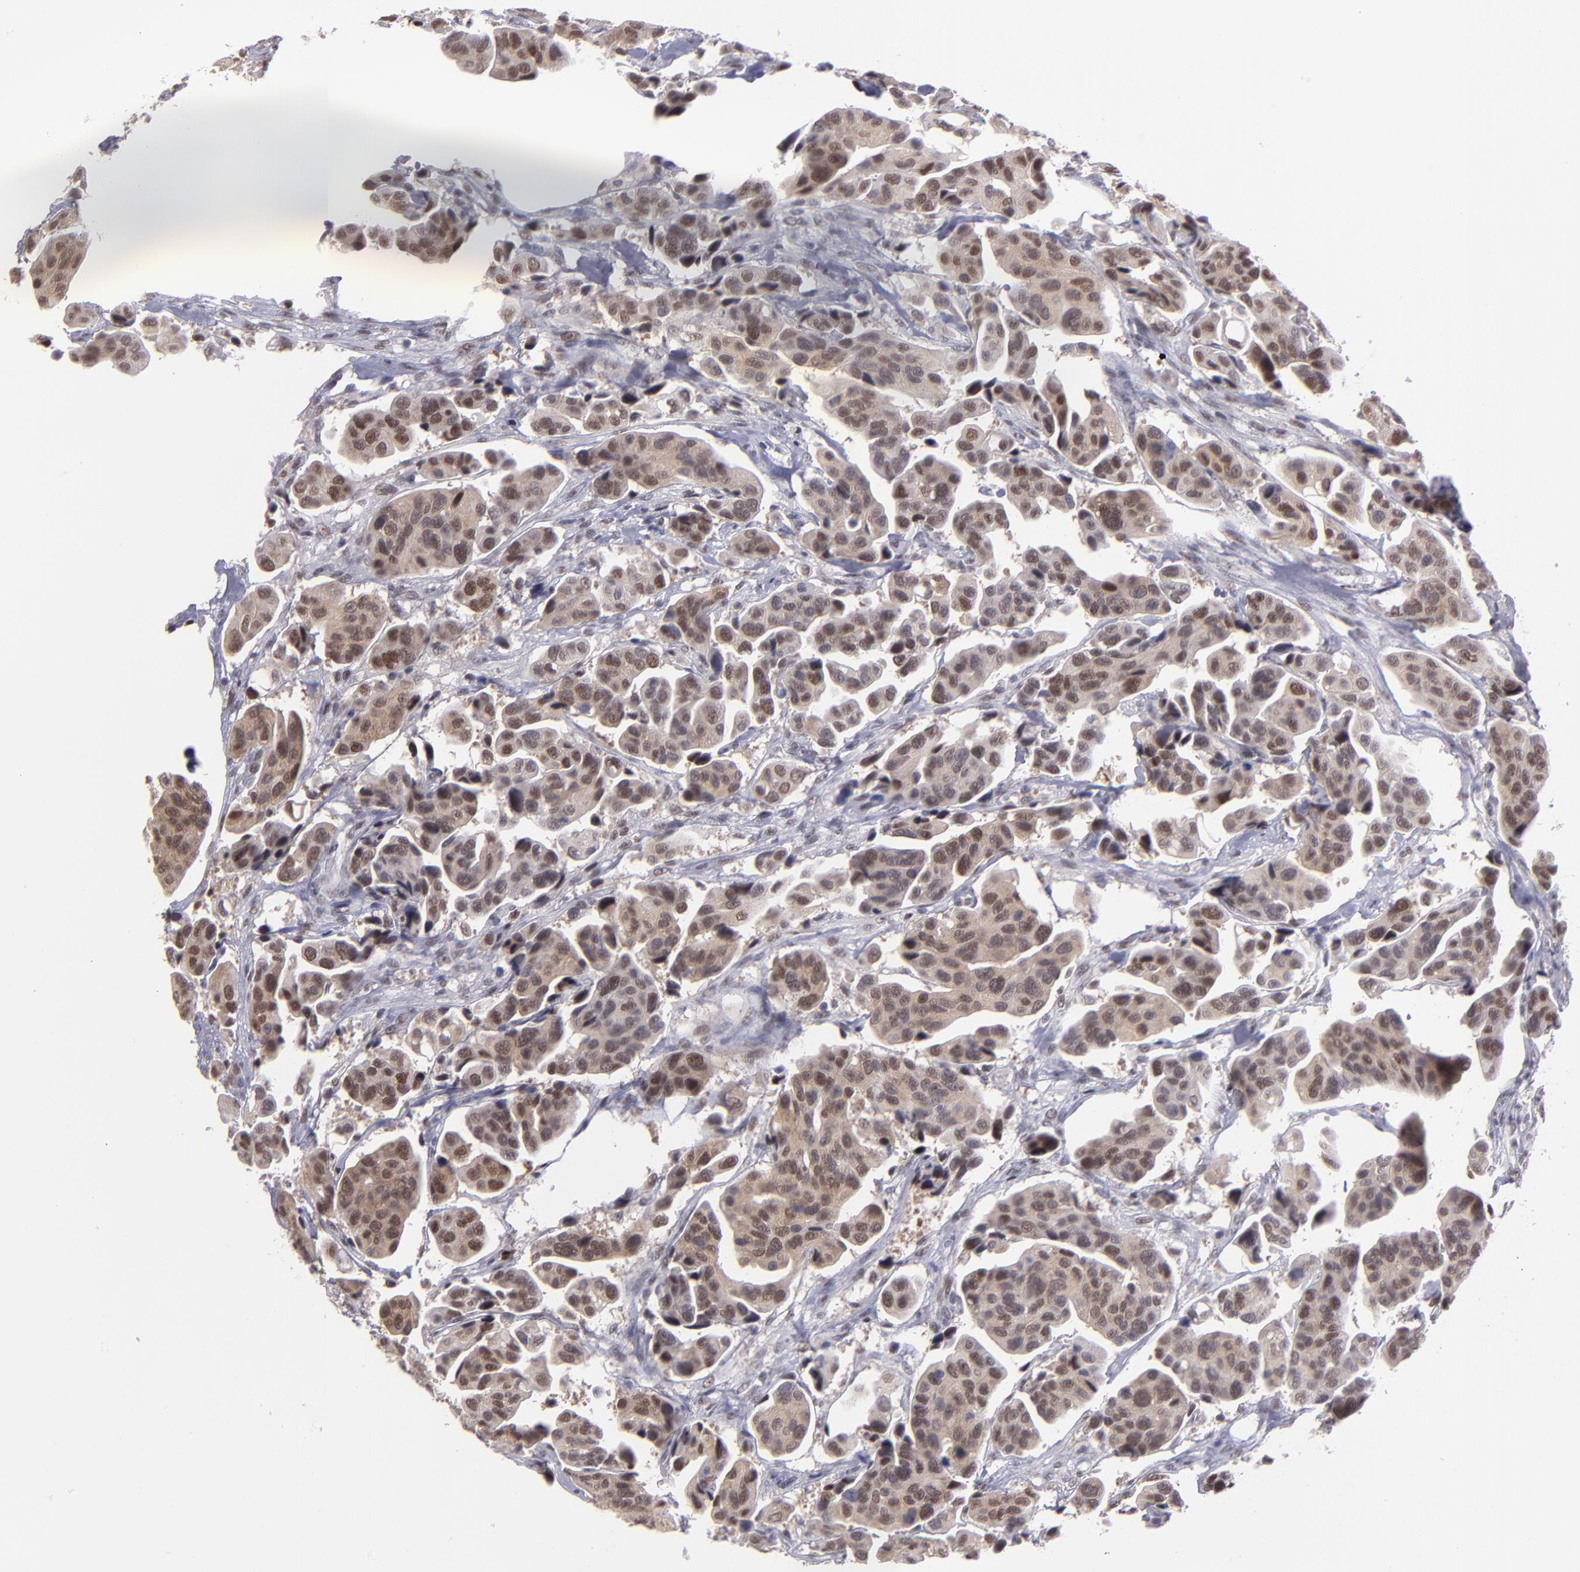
{"staining": {"intensity": "moderate", "quantity": ">75%", "location": "cytoplasmic/membranous,nuclear"}, "tissue": "urothelial cancer", "cell_type": "Tumor cells", "image_type": "cancer", "snomed": [{"axis": "morphology", "description": "Adenocarcinoma, NOS"}, {"axis": "topography", "description": "Urinary bladder"}], "caption": "Brown immunohistochemical staining in human urothelial cancer demonstrates moderate cytoplasmic/membranous and nuclear expression in approximately >75% of tumor cells. Using DAB (brown) and hematoxylin (blue) stains, captured at high magnification using brightfield microscopy.", "gene": "OTUB2", "patient": {"sex": "male", "age": 61}}